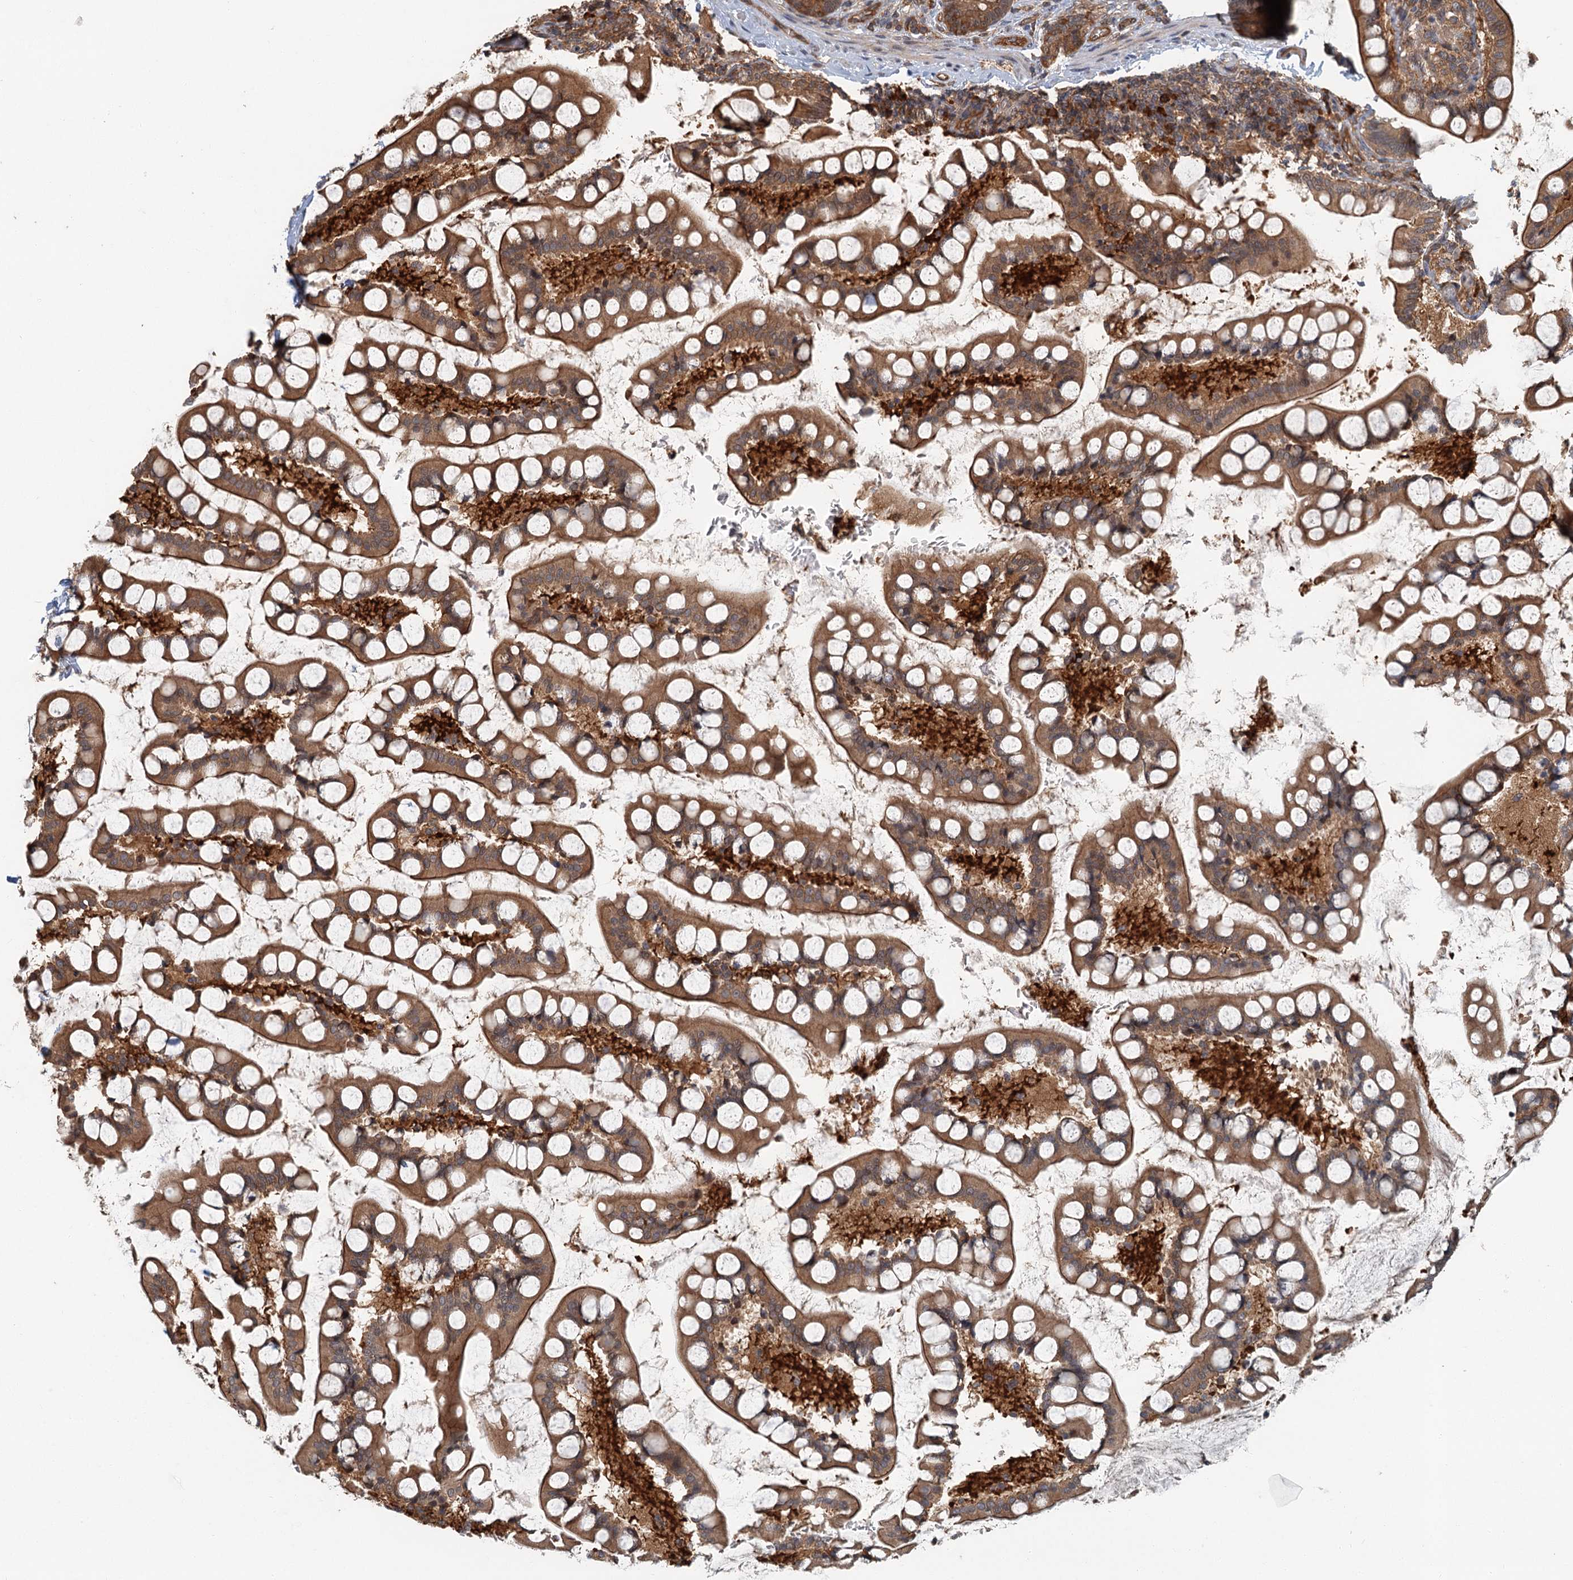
{"staining": {"intensity": "moderate", "quantity": ">75%", "location": "cytoplasmic/membranous"}, "tissue": "small intestine", "cell_type": "Glandular cells", "image_type": "normal", "snomed": [{"axis": "morphology", "description": "Normal tissue, NOS"}, {"axis": "topography", "description": "Small intestine"}], "caption": "The image displays staining of benign small intestine, revealing moderate cytoplasmic/membranous protein expression (brown color) within glandular cells.", "gene": "ZNF527", "patient": {"sex": "male", "age": 52}}